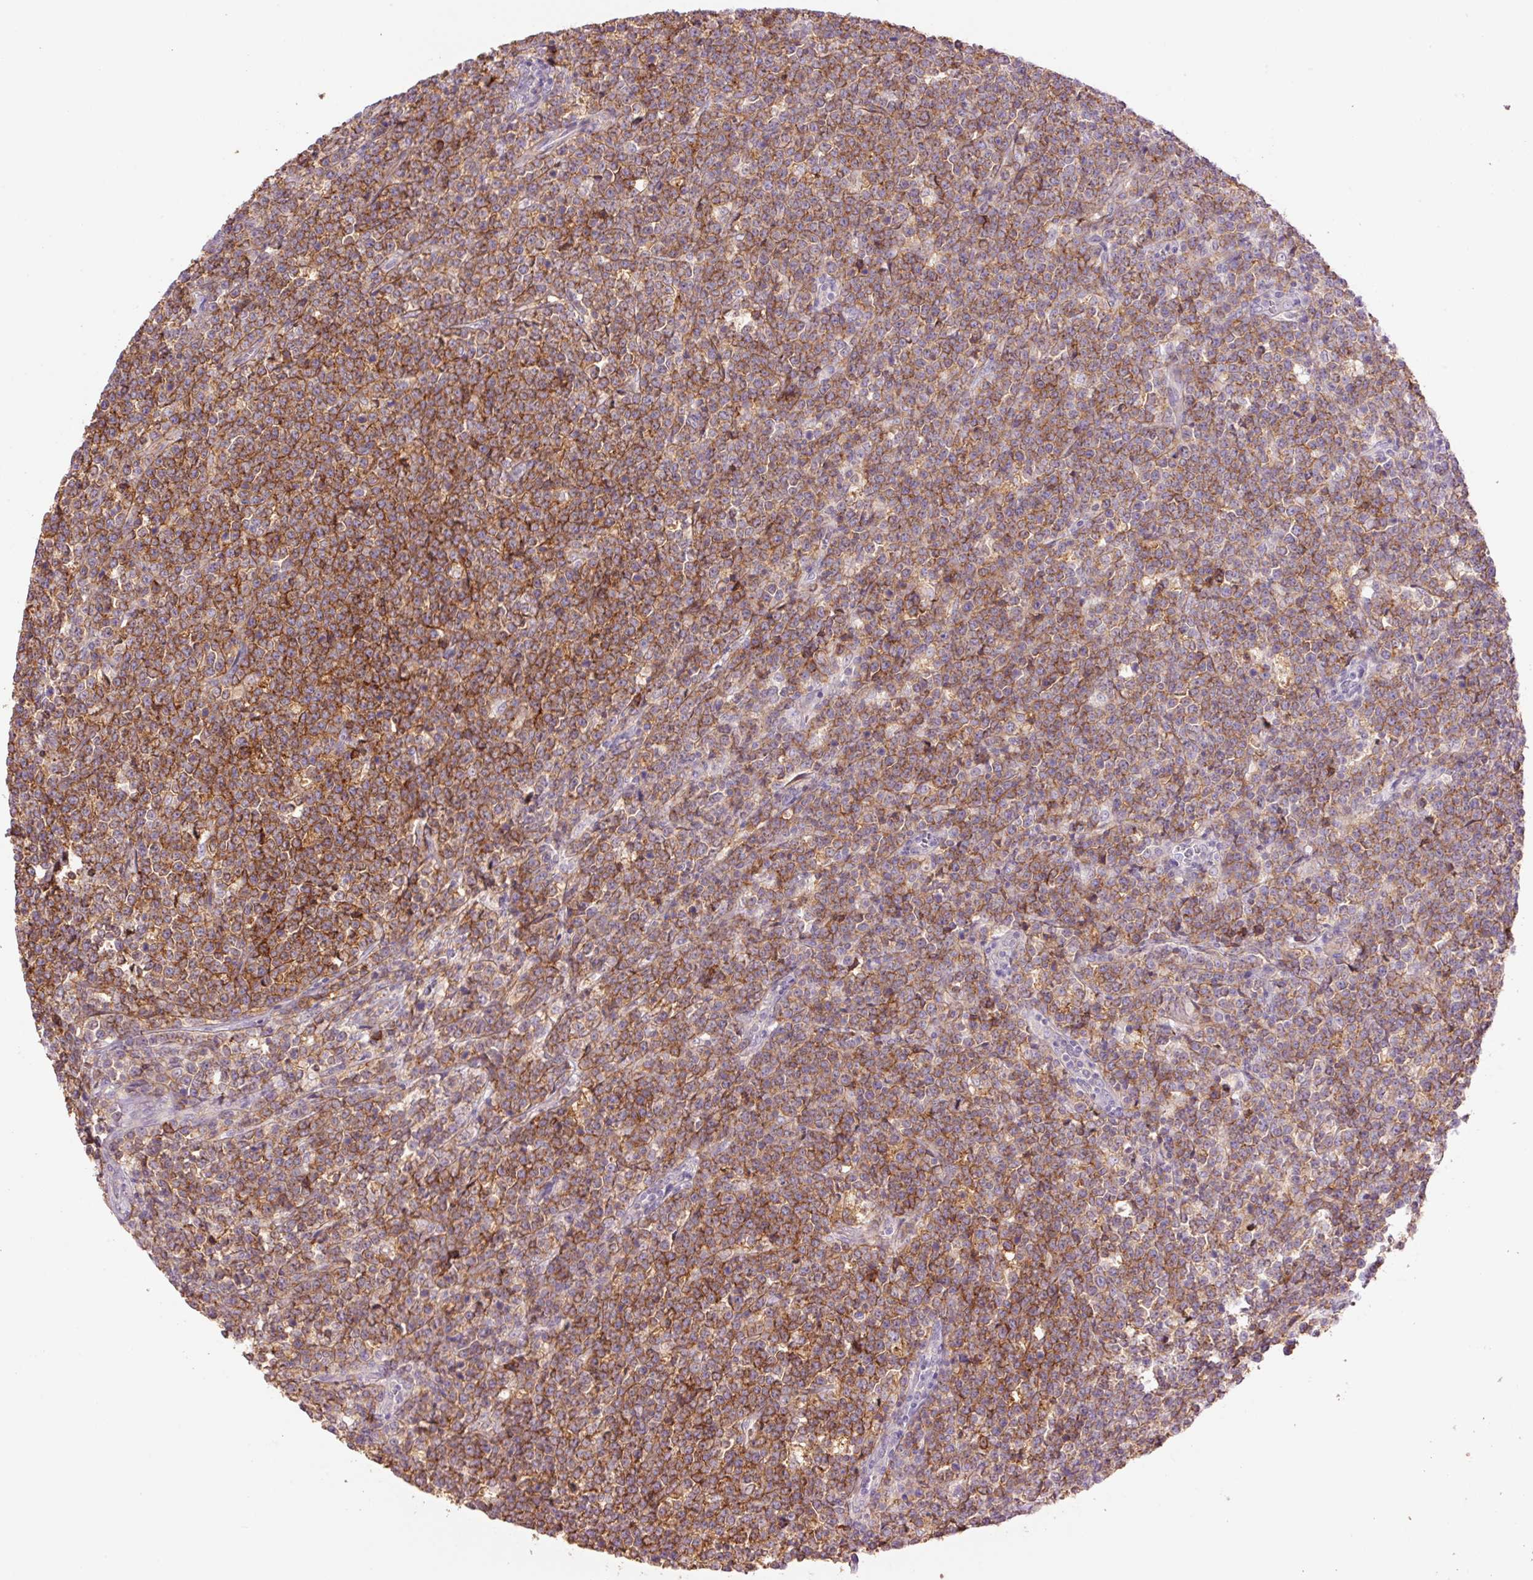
{"staining": {"intensity": "moderate", "quantity": "25%-75%", "location": "cytoplasmic/membranous"}, "tissue": "lymphoma", "cell_type": "Tumor cells", "image_type": "cancer", "snomed": [{"axis": "morphology", "description": "Malignant lymphoma, non-Hodgkin's type, High grade"}, {"axis": "topography", "description": "Small intestine"}], "caption": "A brown stain shows moderate cytoplasmic/membranous positivity of a protein in lymphoma tumor cells.", "gene": "SLC1A4", "patient": {"sex": "male", "age": 8}}